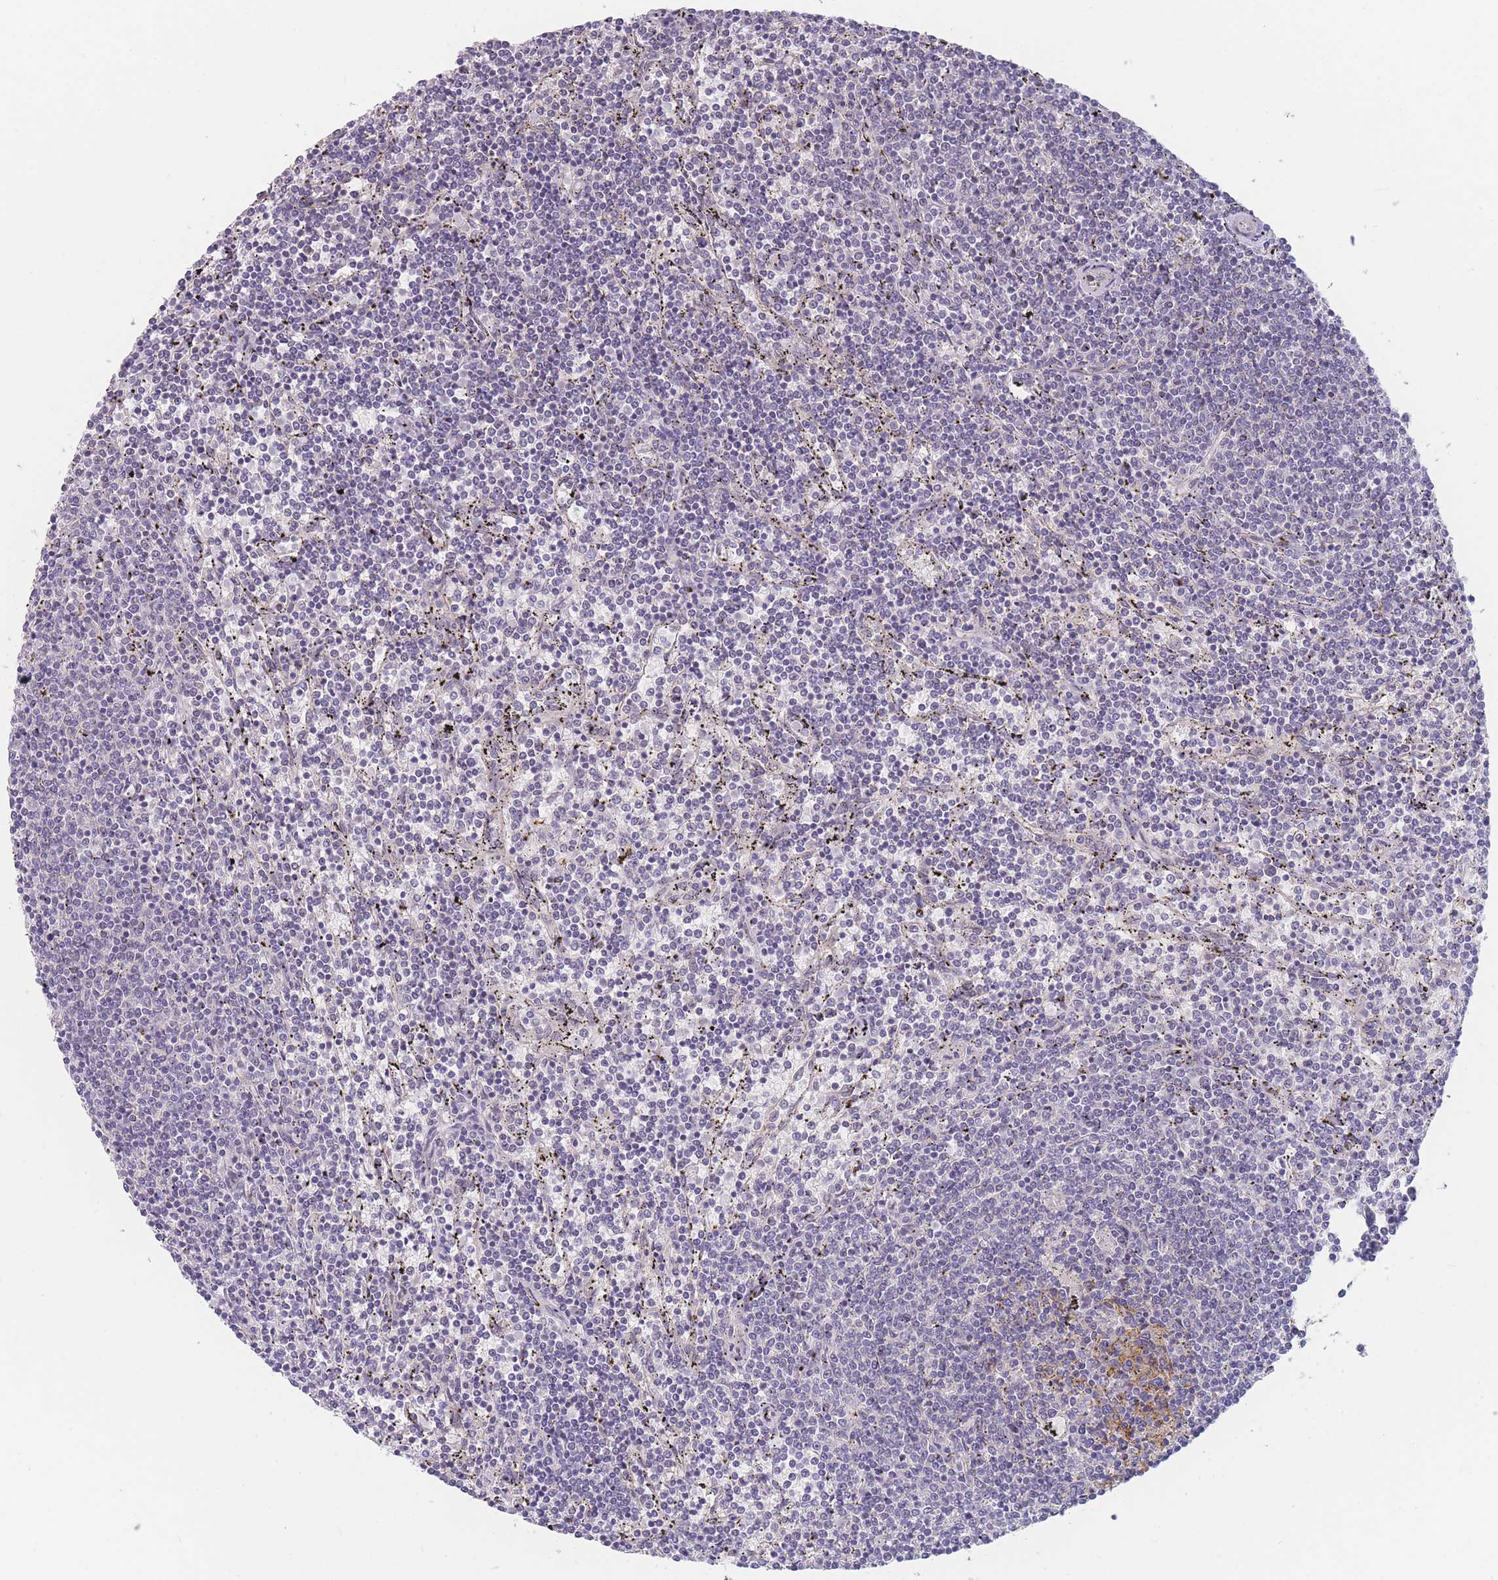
{"staining": {"intensity": "negative", "quantity": "none", "location": "none"}, "tissue": "lymphoma", "cell_type": "Tumor cells", "image_type": "cancer", "snomed": [{"axis": "morphology", "description": "Malignant lymphoma, non-Hodgkin's type, Low grade"}, {"axis": "topography", "description": "Spleen"}], "caption": "This is a photomicrograph of immunohistochemistry (IHC) staining of lymphoma, which shows no positivity in tumor cells.", "gene": "ANKRD10", "patient": {"sex": "female", "age": 50}}